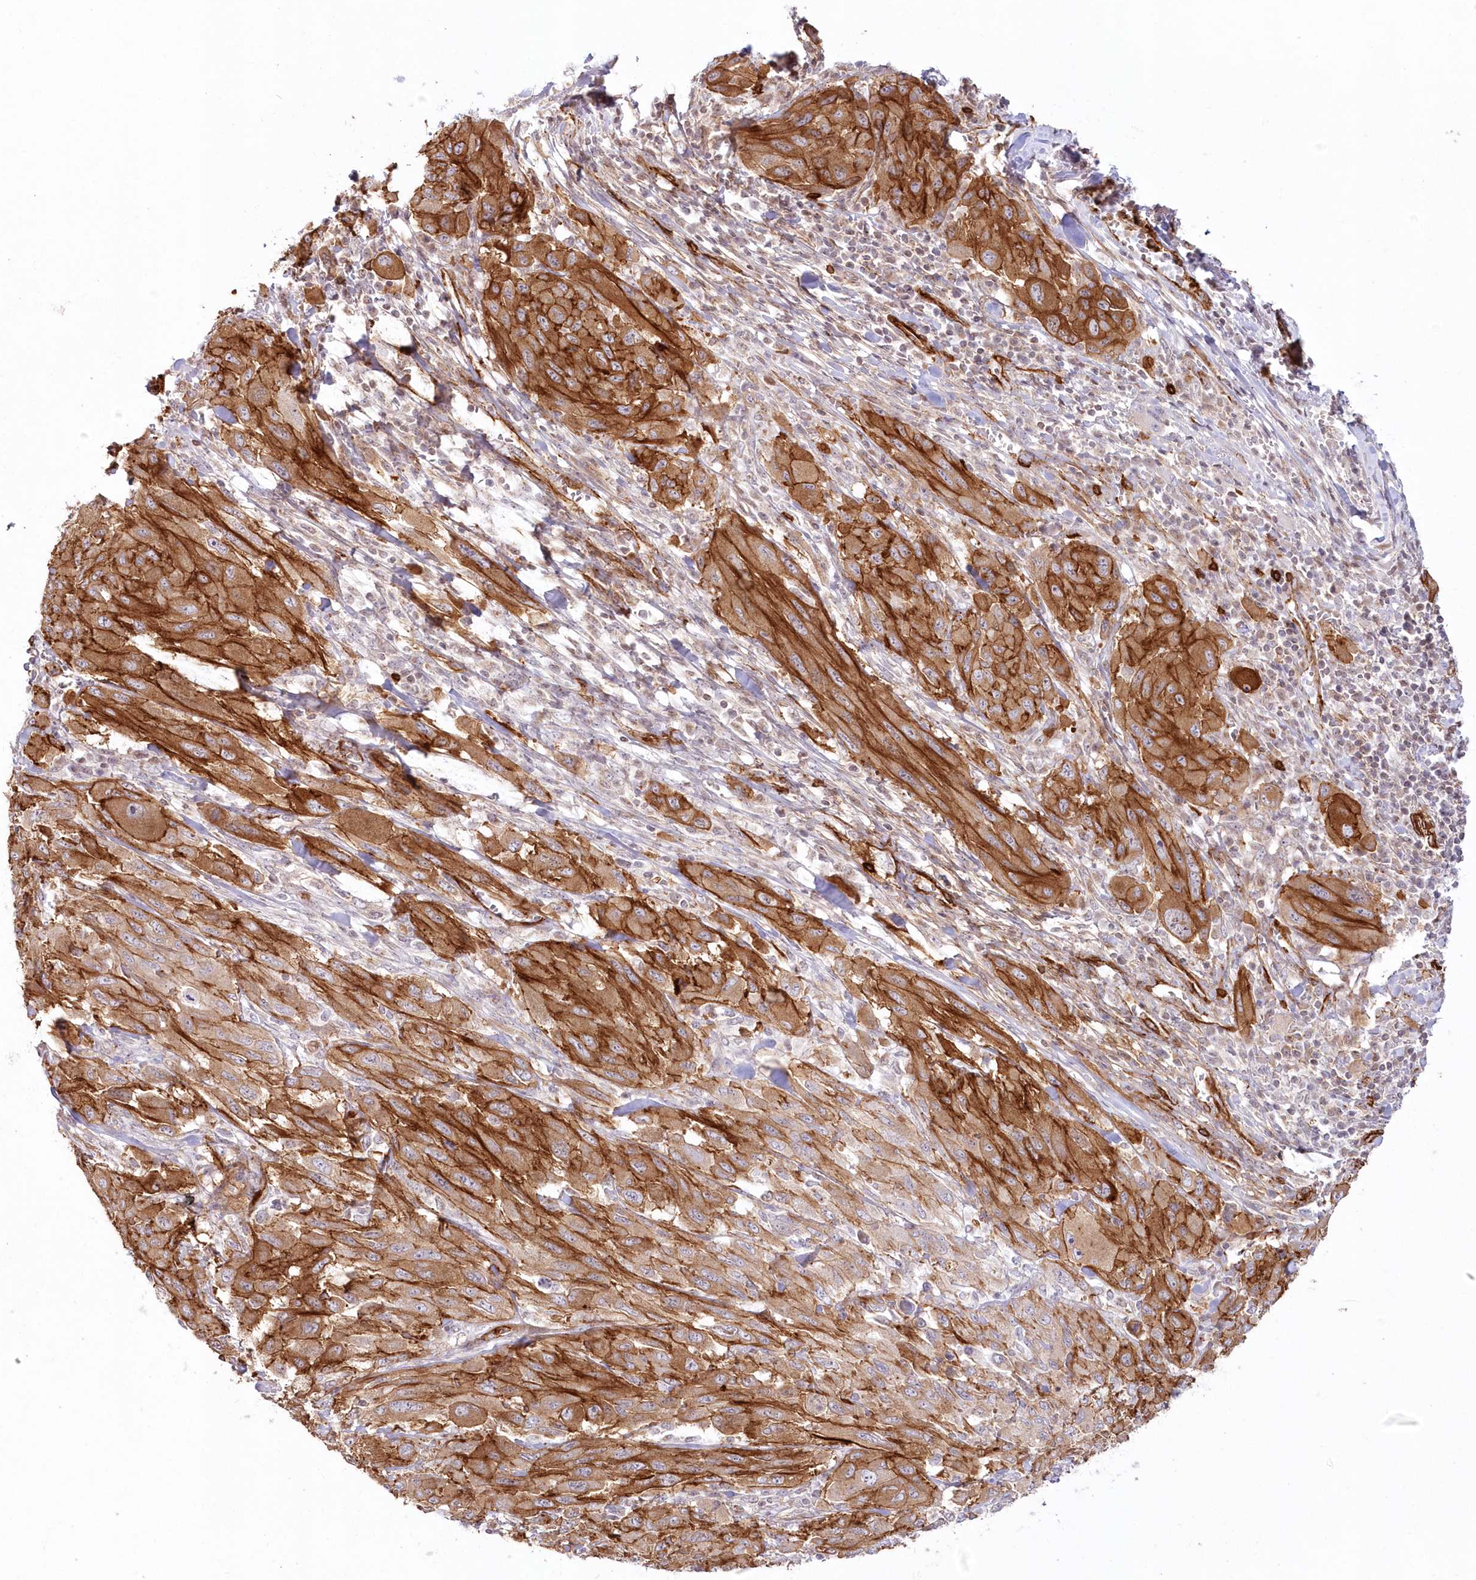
{"staining": {"intensity": "strong", "quantity": ">75%", "location": "cytoplasmic/membranous"}, "tissue": "melanoma", "cell_type": "Tumor cells", "image_type": "cancer", "snomed": [{"axis": "morphology", "description": "Malignant melanoma, NOS"}, {"axis": "topography", "description": "Skin"}], "caption": "This is a photomicrograph of immunohistochemistry staining of malignant melanoma, which shows strong expression in the cytoplasmic/membranous of tumor cells.", "gene": "AFAP1L2", "patient": {"sex": "female", "age": 91}}